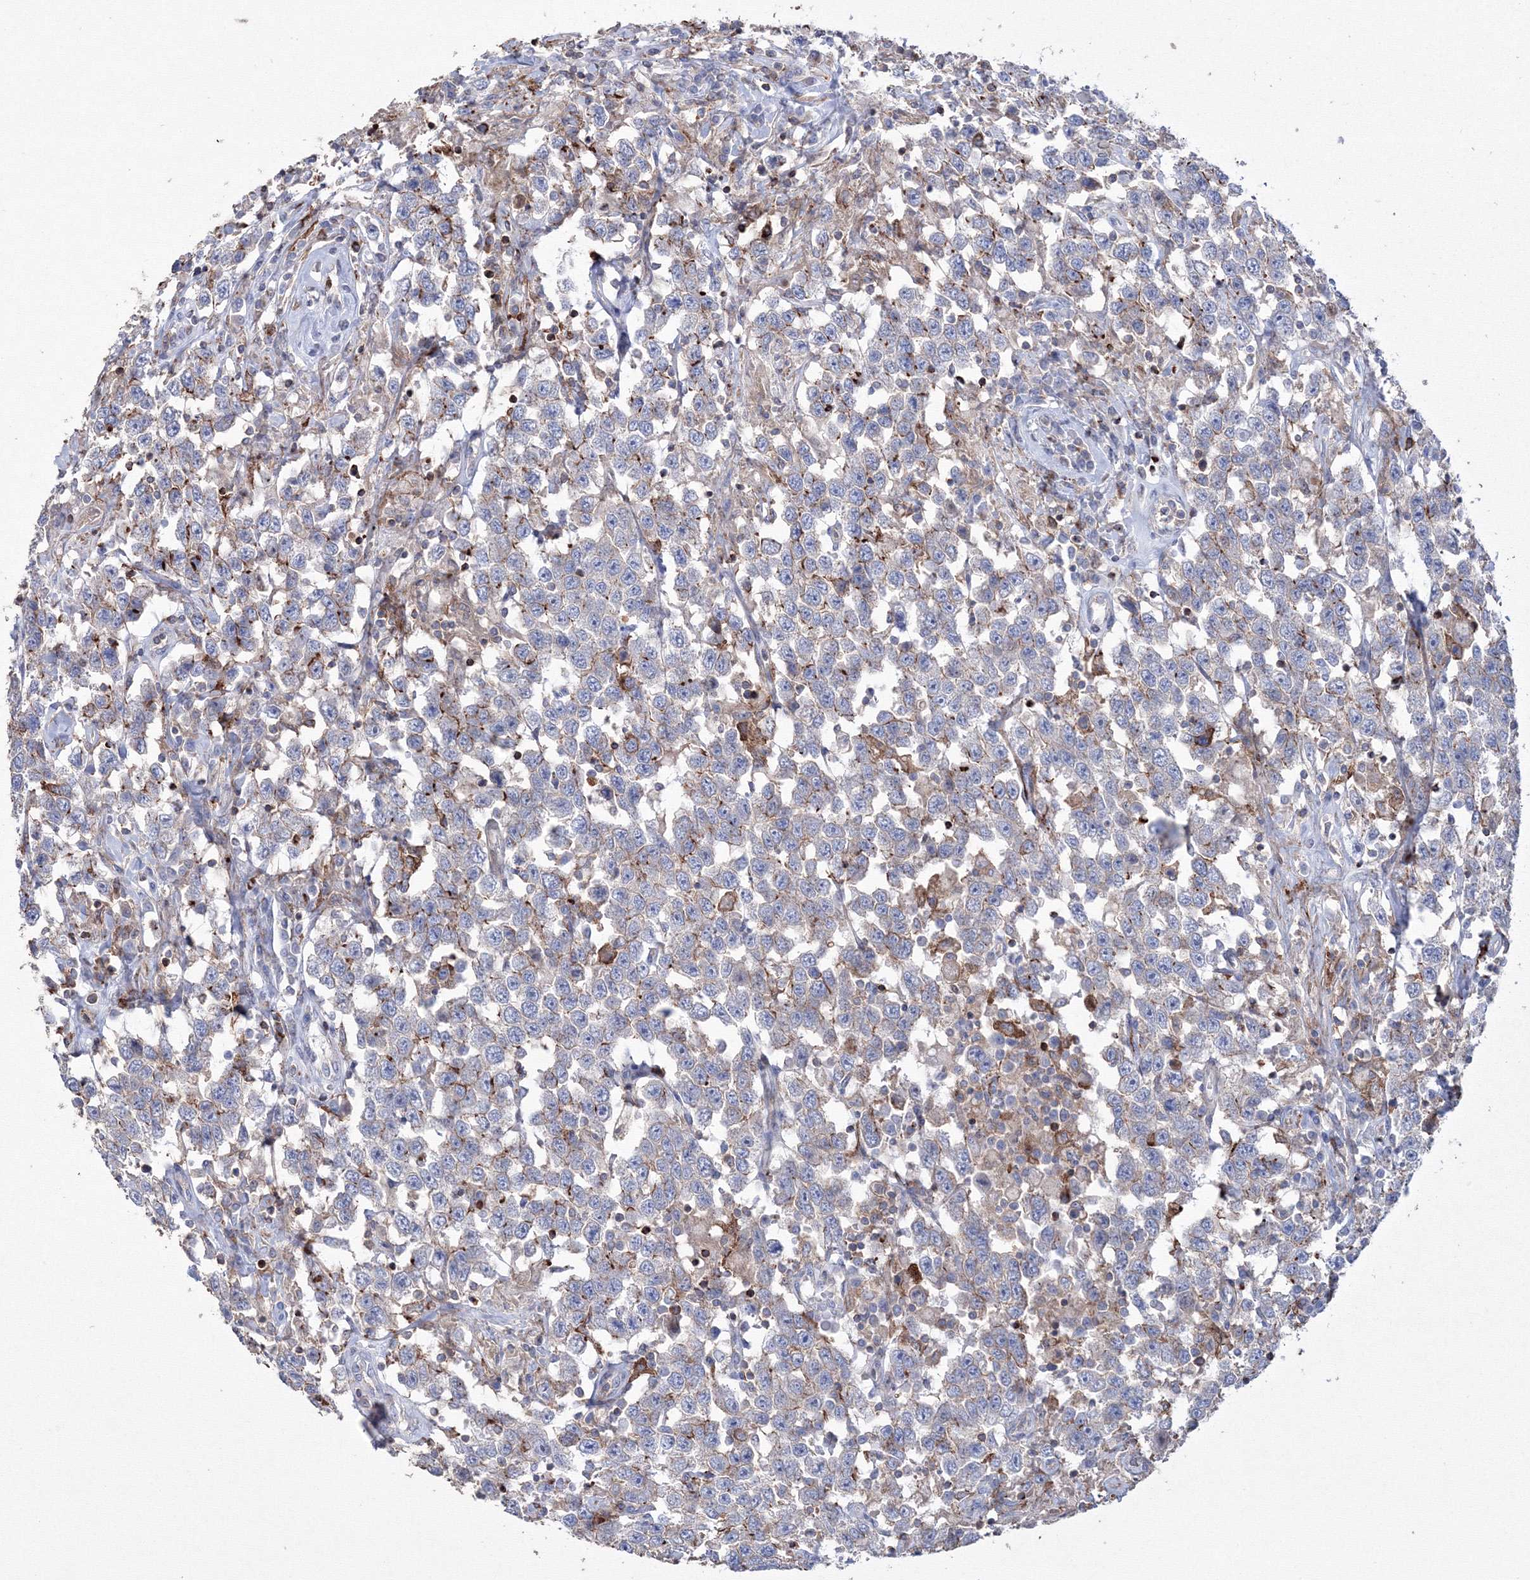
{"staining": {"intensity": "negative", "quantity": "none", "location": "none"}, "tissue": "testis cancer", "cell_type": "Tumor cells", "image_type": "cancer", "snomed": [{"axis": "morphology", "description": "Seminoma, NOS"}, {"axis": "topography", "description": "Testis"}], "caption": "There is no significant positivity in tumor cells of testis cancer.", "gene": "GPR82", "patient": {"sex": "male", "age": 41}}